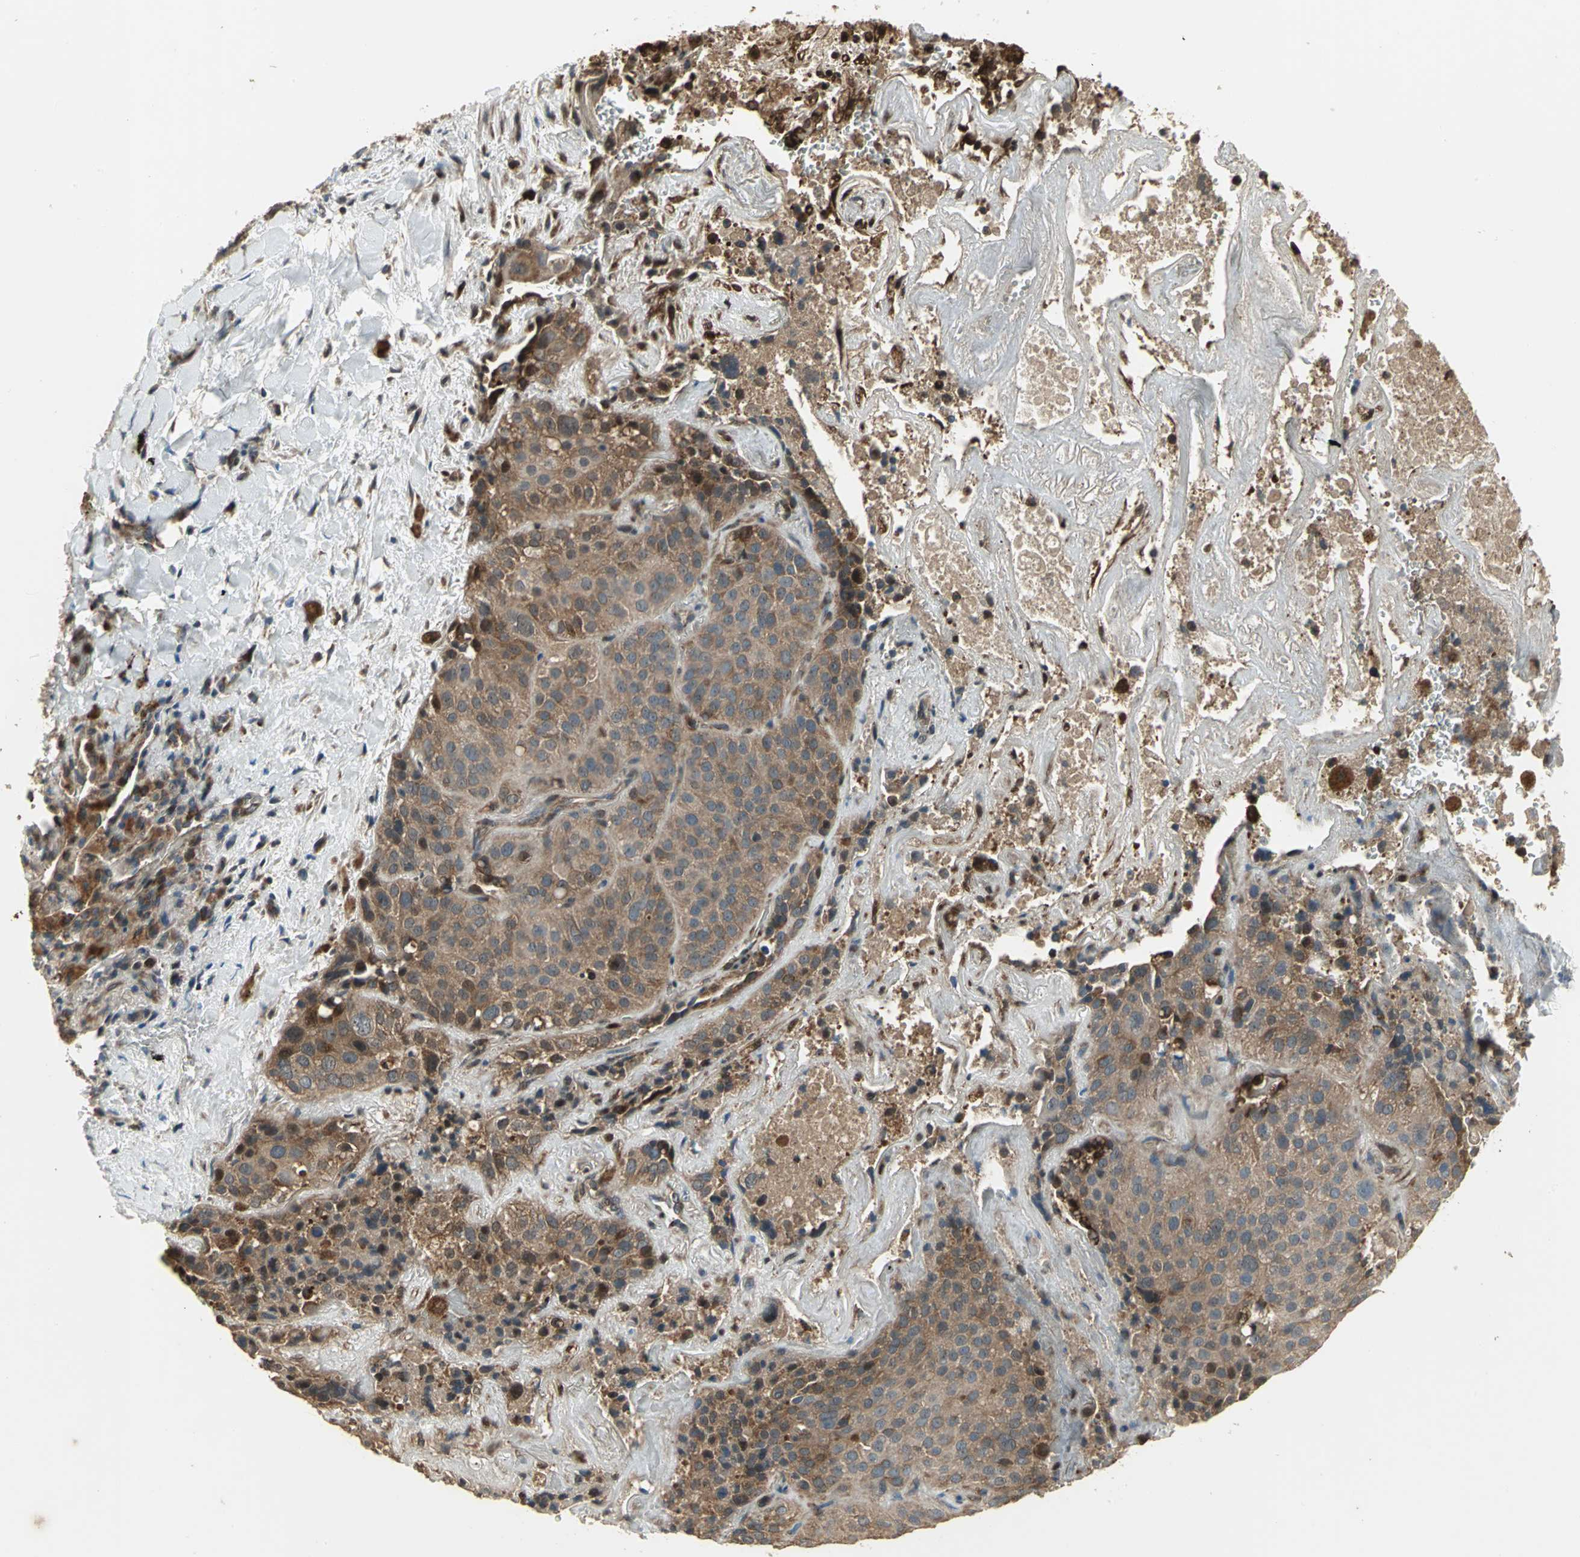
{"staining": {"intensity": "strong", "quantity": ">75%", "location": "cytoplasmic/membranous,nuclear"}, "tissue": "lung cancer", "cell_type": "Tumor cells", "image_type": "cancer", "snomed": [{"axis": "morphology", "description": "Squamous cell carcinoma, NOS"}, {"axis": "topography", "description": "Lung"}], "caption": "A photomicrograph of squamous cell carcinoma (lung) stained for a protein exhibits strong cytoplasmic/membranous and nuclear brown staining in tumor cells.", "gene": "AMT", "patient": {"sex": "male", "age": 54}}